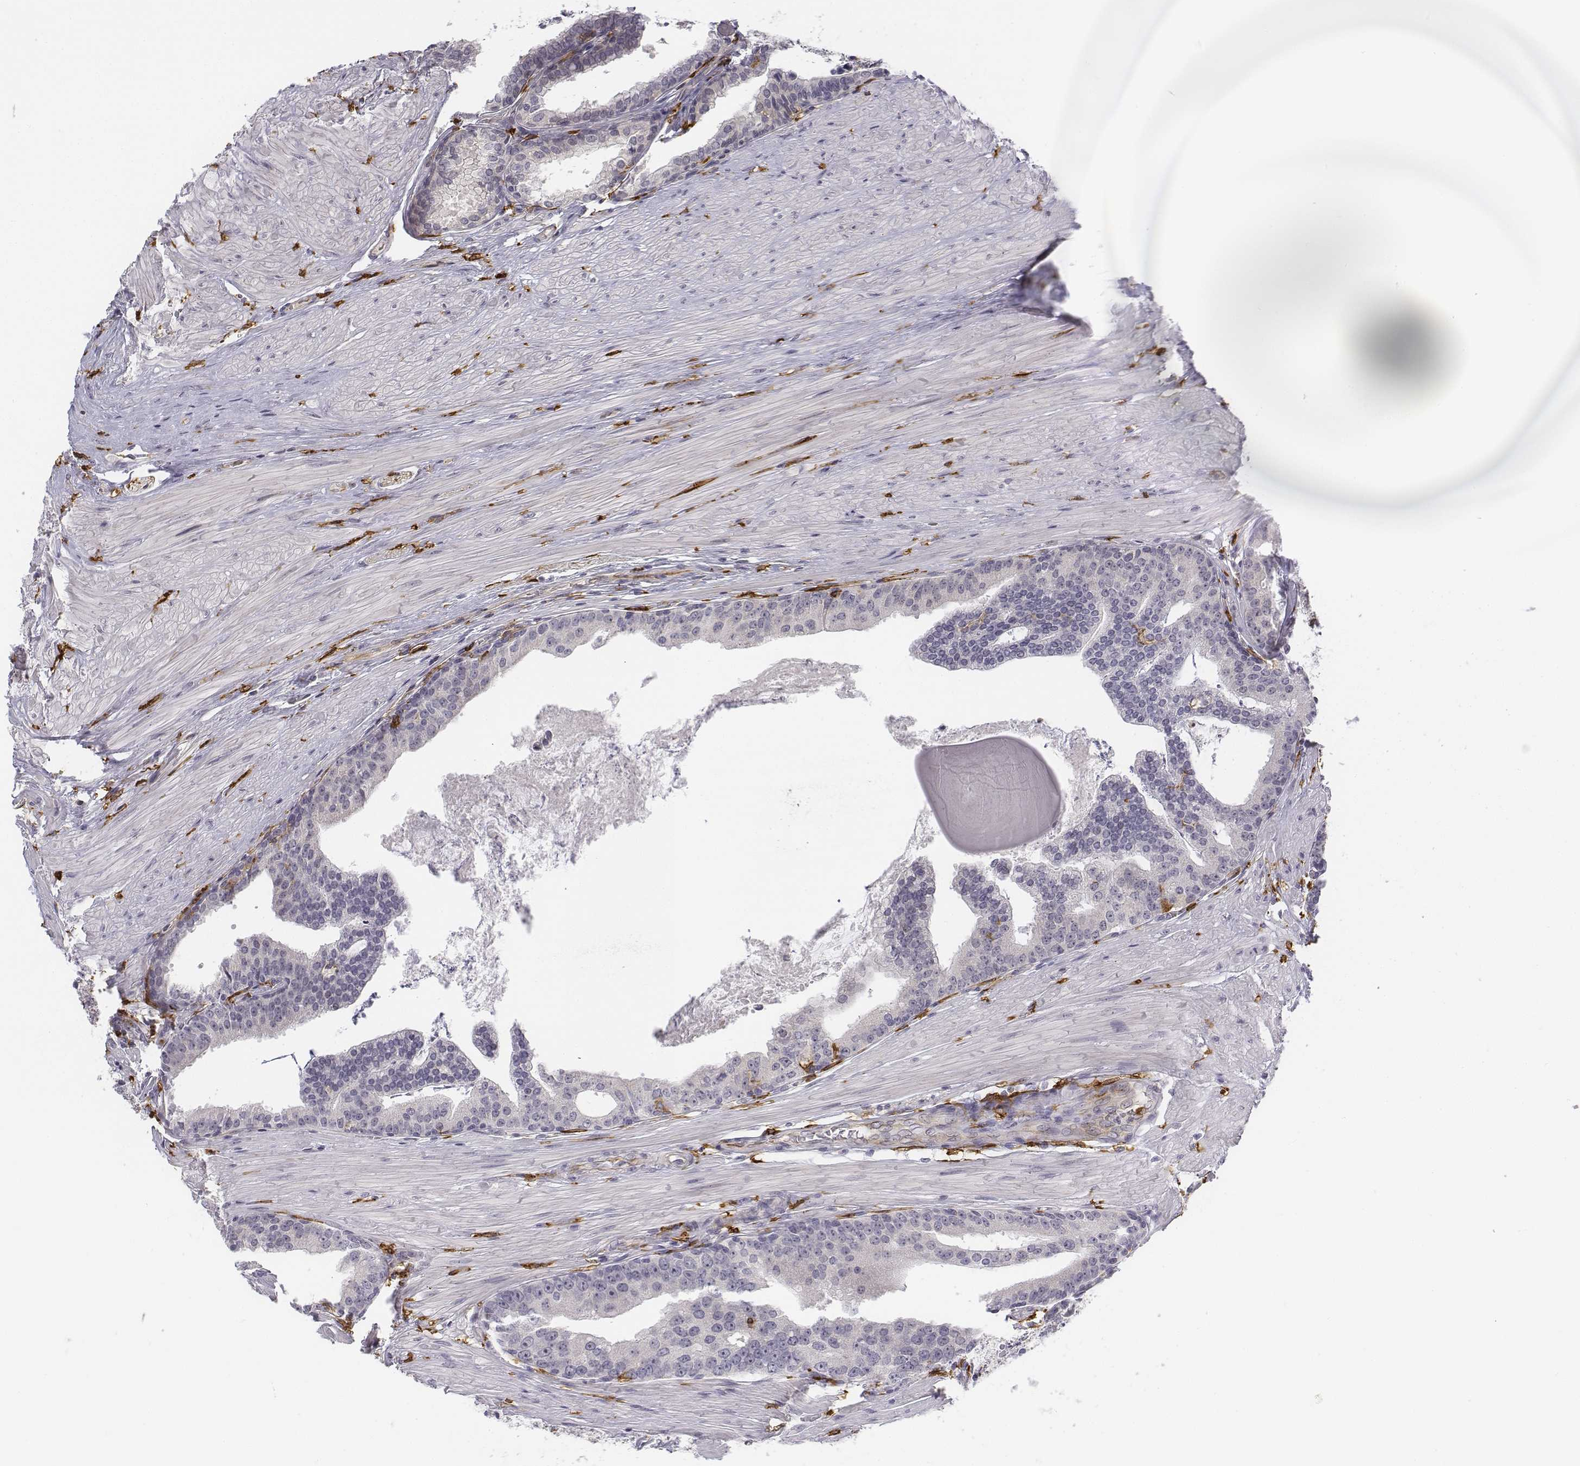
{"staining": {"intensity": "negative", "quantity": "none", "location": "none"}, "tissue": "prostate cancer", "cell_type": "Tumor cells", "image_type": "cancer", "snomed": [{"axis": "morphology", "description": "Adenocarcinoma, NOS"}, {"axis": "topography", "description": "Prostate and seminal vesicle, NOS"}, {"axis": "topography", "description": "Prostate"}], "caption": "Image shows no significant protein staining in tumor cells of prostate cancer (adenocarcinoma).", "gene": "CD14", "patient": {"sex": "male", "age": 44}}